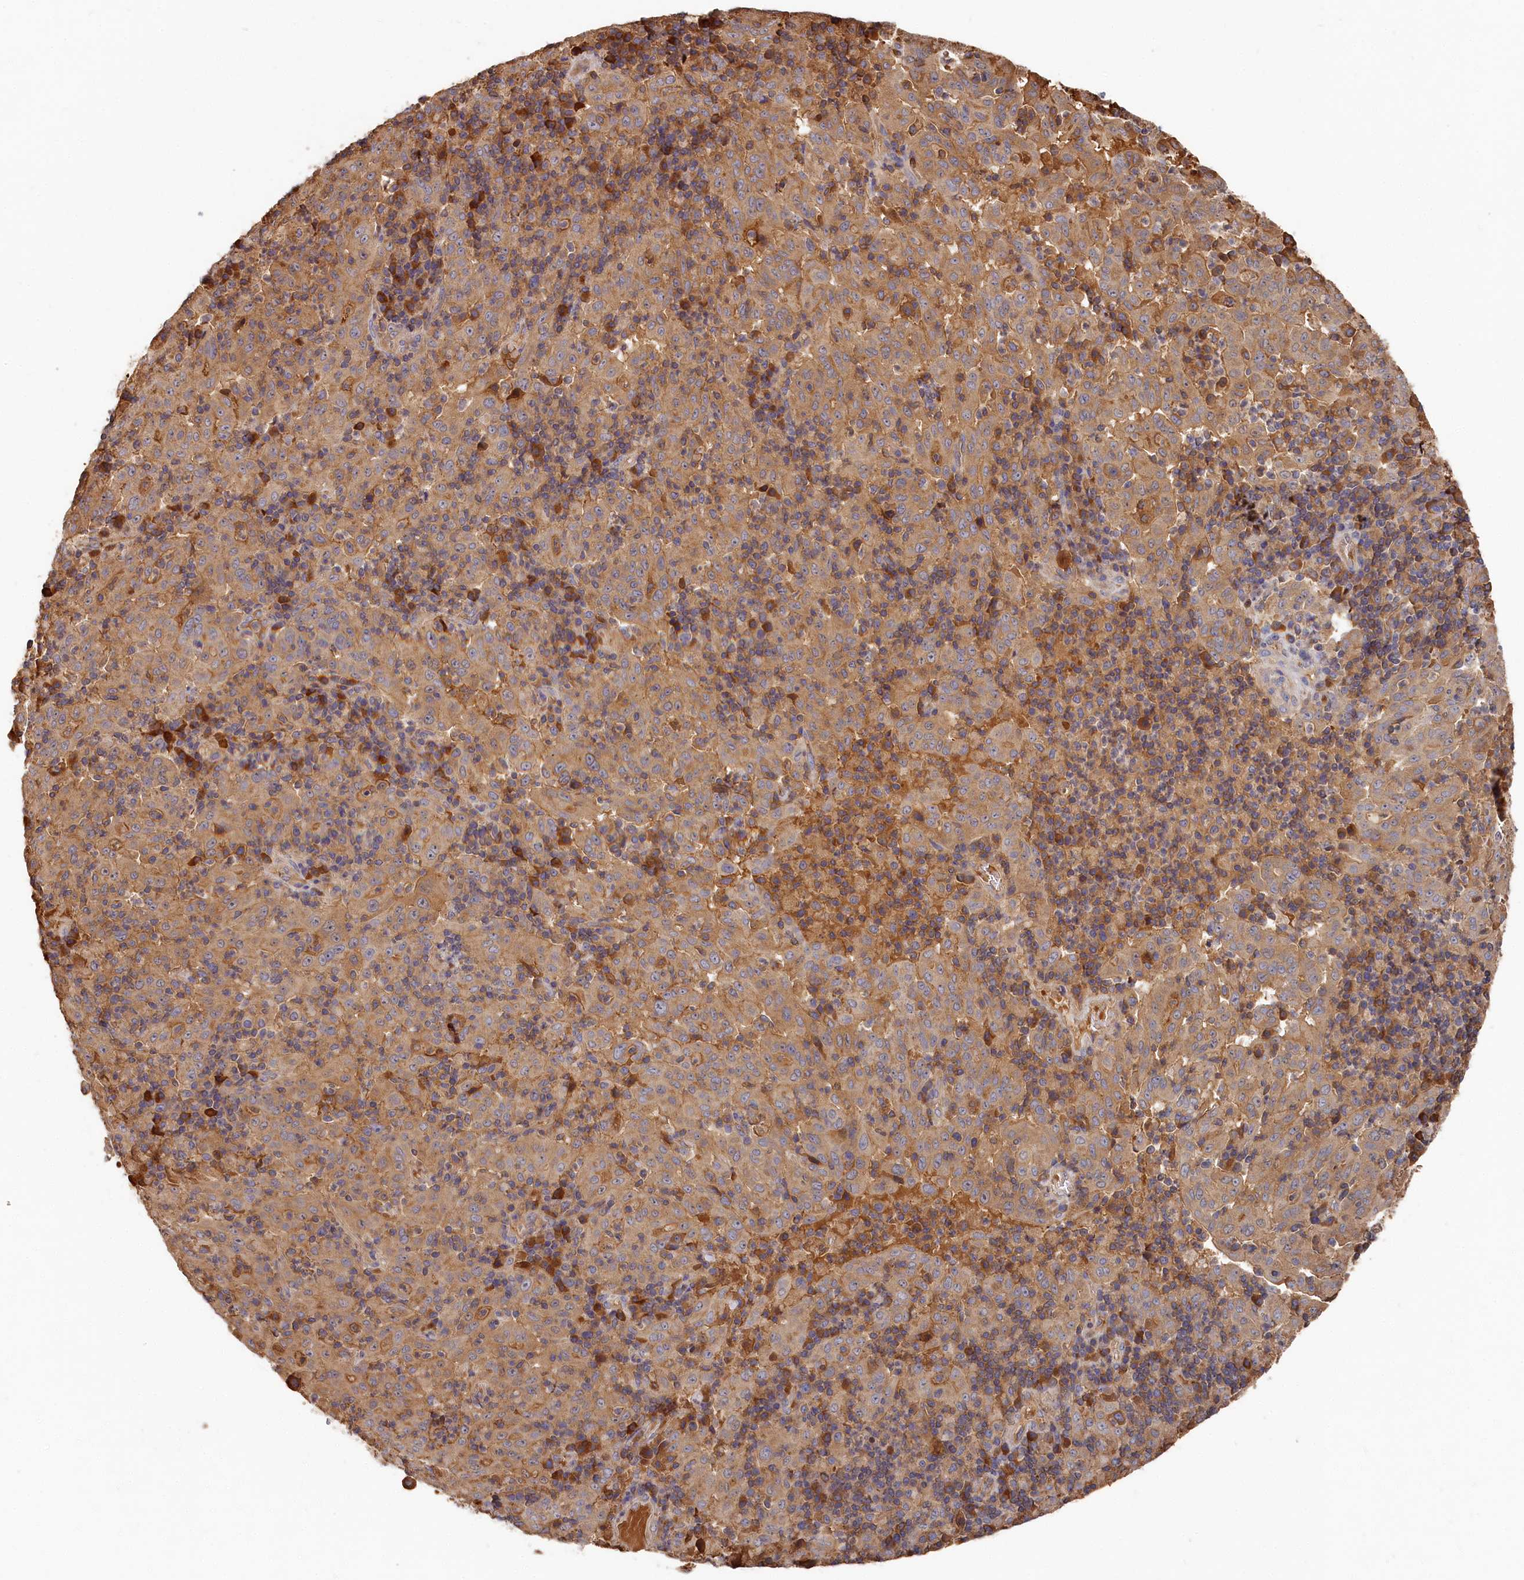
{"staining": {"intensity": "negative", "quantity": "none", "location": "none"}, "tissue": "pancreatic cancer", "cell_type": "Tumor cells", "image_type": "cancer", "snomed": [{"axis": "morphology", "description": "Adenocarcinoma, NOS"}, {"axis": "topography", "description": "Pancreas"}], "caption": "A histopathology image of adenocarcinoma (pancreatic) stained for a protein reveals no brown staining in tumor cells. (DAB IHC, high magnification).", "gene": "DHRS11", "patient": {"sex": "male", "age": 63}}